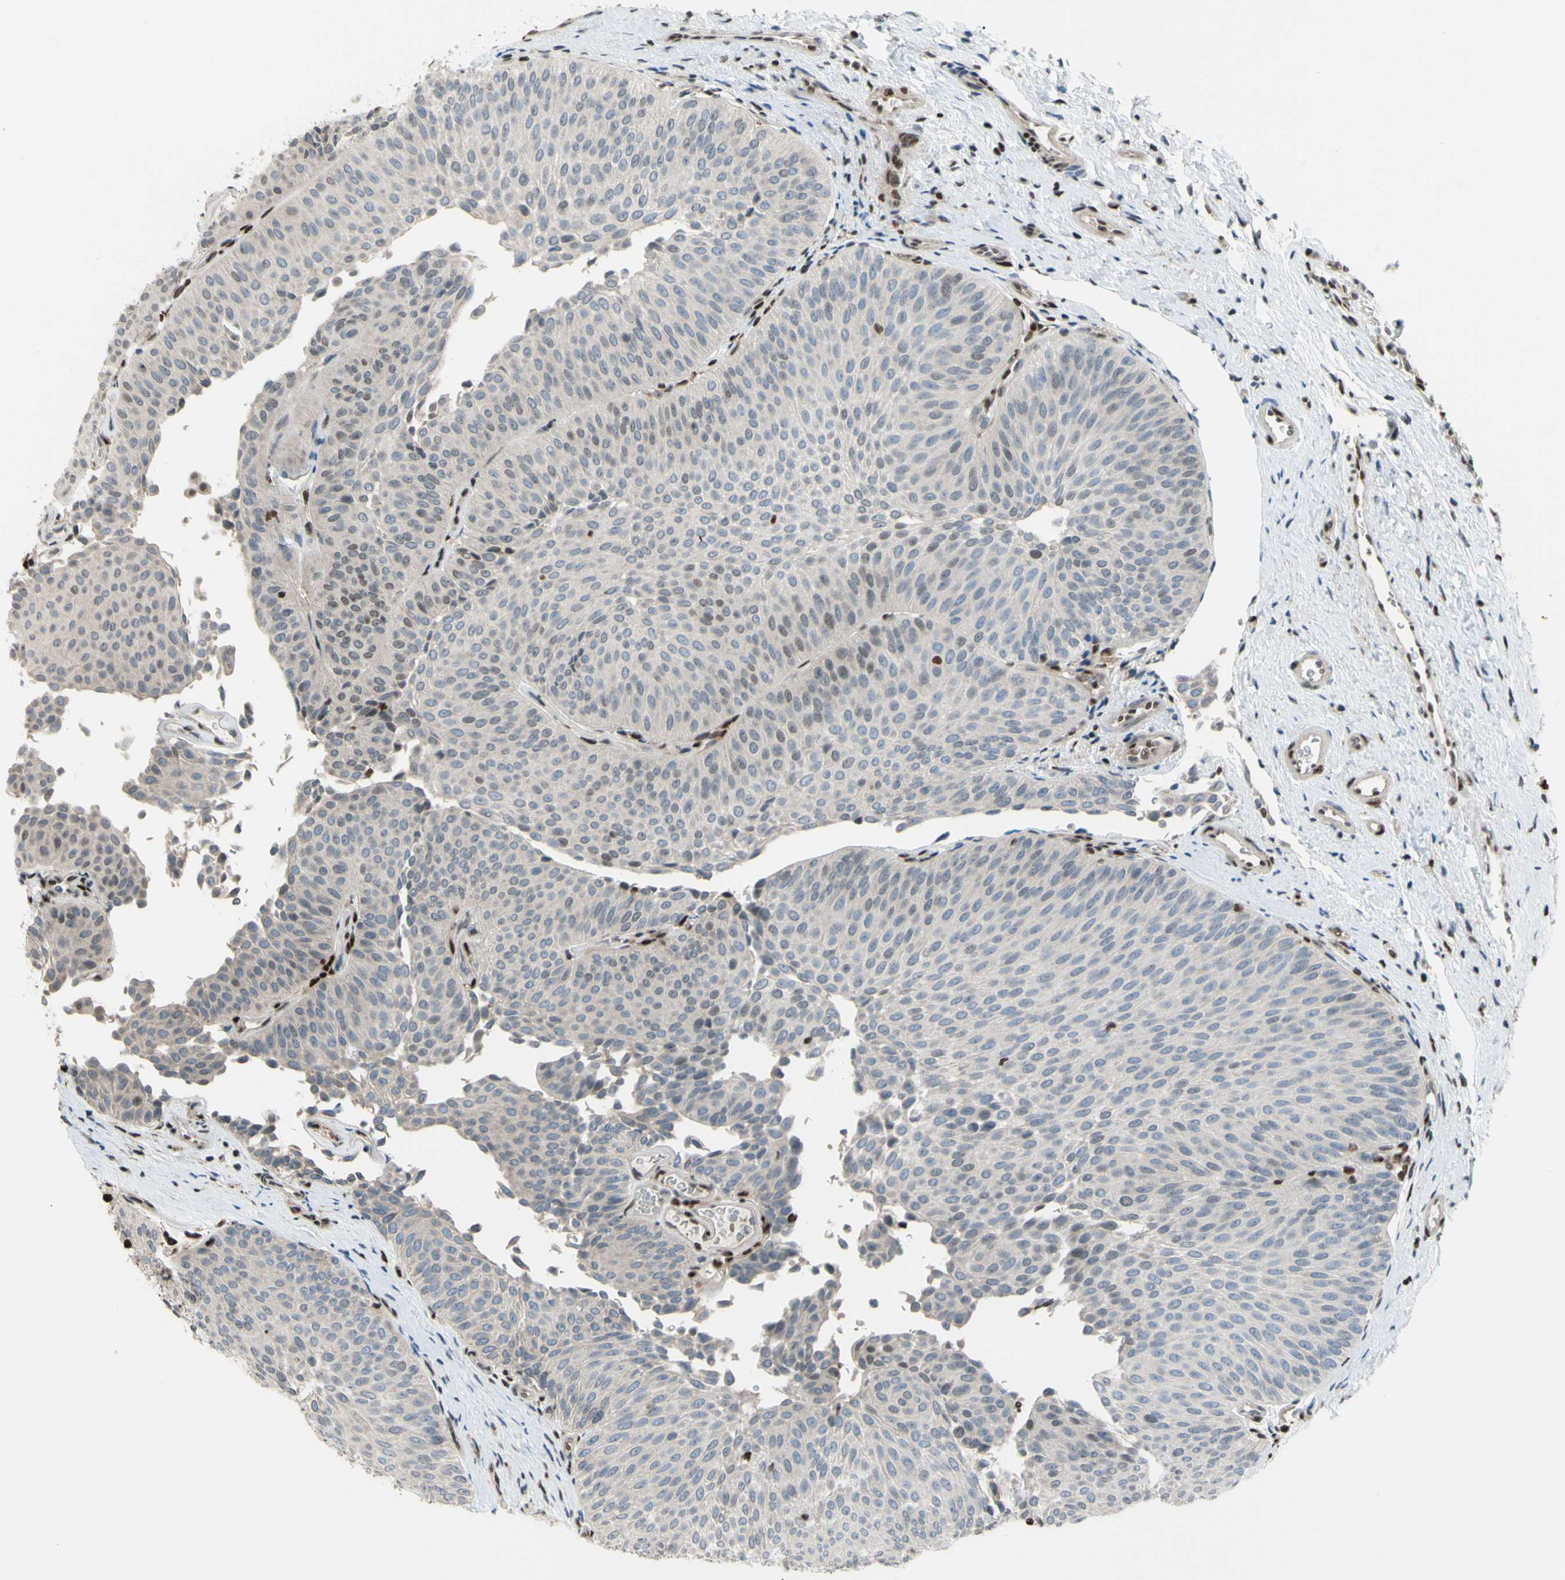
{"staining": {"intensity": "negative", "quantity": "none", "location": "none"}, "tissue": "urothelial cancer", "cell_type": "Tumor cells", "image_type": "cancer", "snomed": [{"axis": "morphology", "description": "Urothelial carcinoma, Low grade"}, {"axis": "topography", "description": "Urinary bladder"}], "caption": "Immunohistochemistry histopathology image of neoplastic tissue: urothelial cancer stained with DAB (3,3'-diaminobenzidine) displays no significant protein positivity in tumor cells. (DAB IHC visualized using brightfield microscopy, high magnification).", "gene": "FKBP5", "patient": {"sex": "female", "age": 60}}